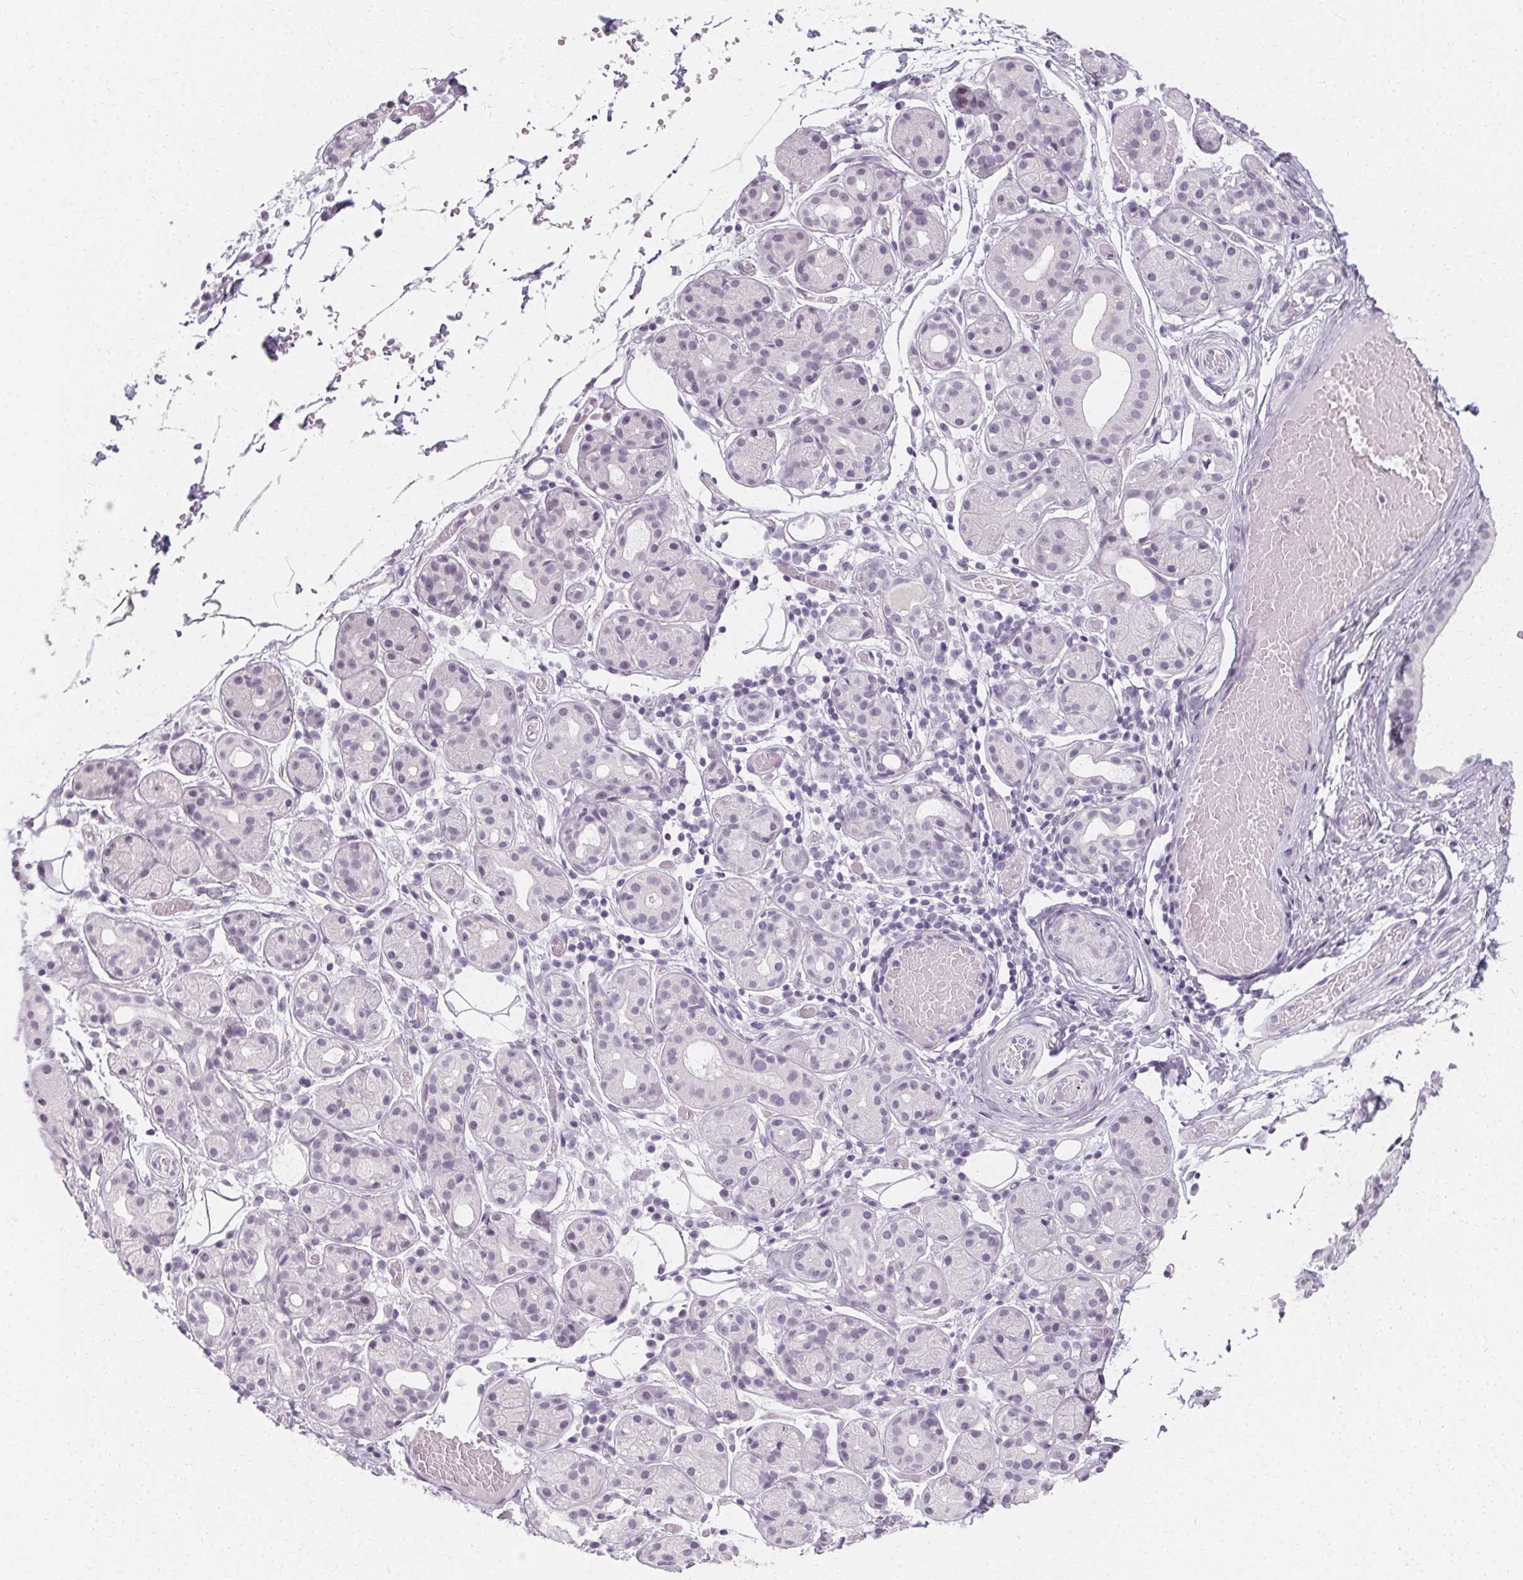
{"staining": {"intensity": "negative", "quantity": "none", "location": "none"}, "tissue": "salivary gland", "cell_type": "Glandular cells", "image_type": "normal", "snomed": [{"axis": "morphology", "description": "Normal tissue, NOS"}, {"axis": "topography", "description": "Salivary gland"}, {"axis": "topography", "description": "Peripheral nerve tissue"}], "caption": "The micrograph reveals no significant expression in glandular cells of salivary gland. Brightfield microscopy of immunohistochemistry stained with DAB (3,3'-diaminobenzidine) (brown) and hematoxylin (blue), captured at high magnification.", "gene": "SYNPR", "patient": {"sex": "male", "age": 71}}